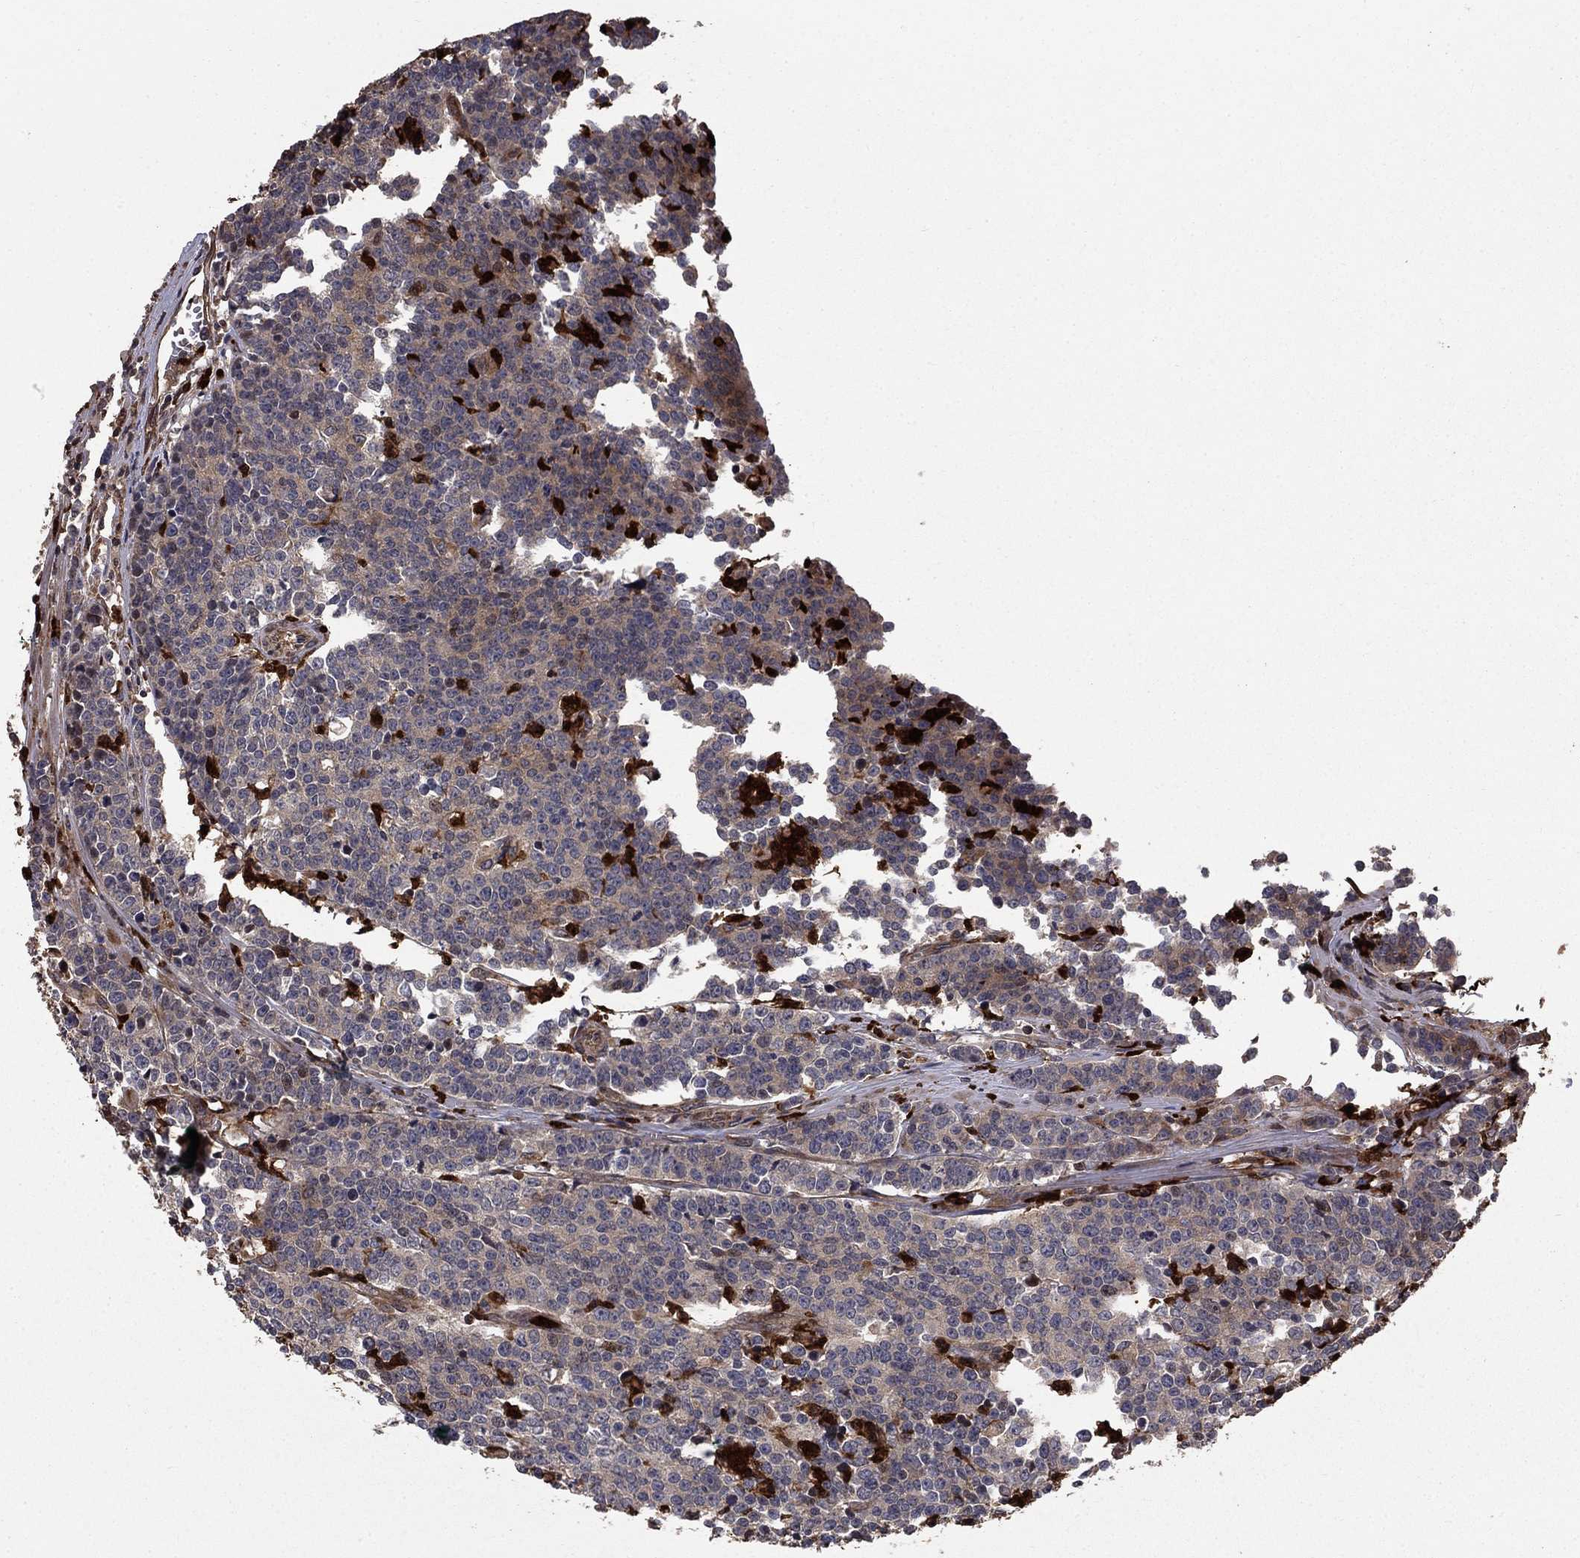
{"staining": {"intensity": "negative", "quantity": "none", "location": "none"}, "tissue": "prostate cancer", "cell_type": "Tumor cells", "image_type": "cancer", "snomed": [{"axis": "morphology", "description": "Adenocarcinoma, NOS"}, {"axis": "topography", "description": "Prostate"}], "caption": "DAB (3,3'-diaminobenzidine) immunohistochemical staining of prostate adenocarcinoma exhibits no significant expression in tumor cells.", "gene": "GYG1", "patient": {"sex": "male", "age": 67}}